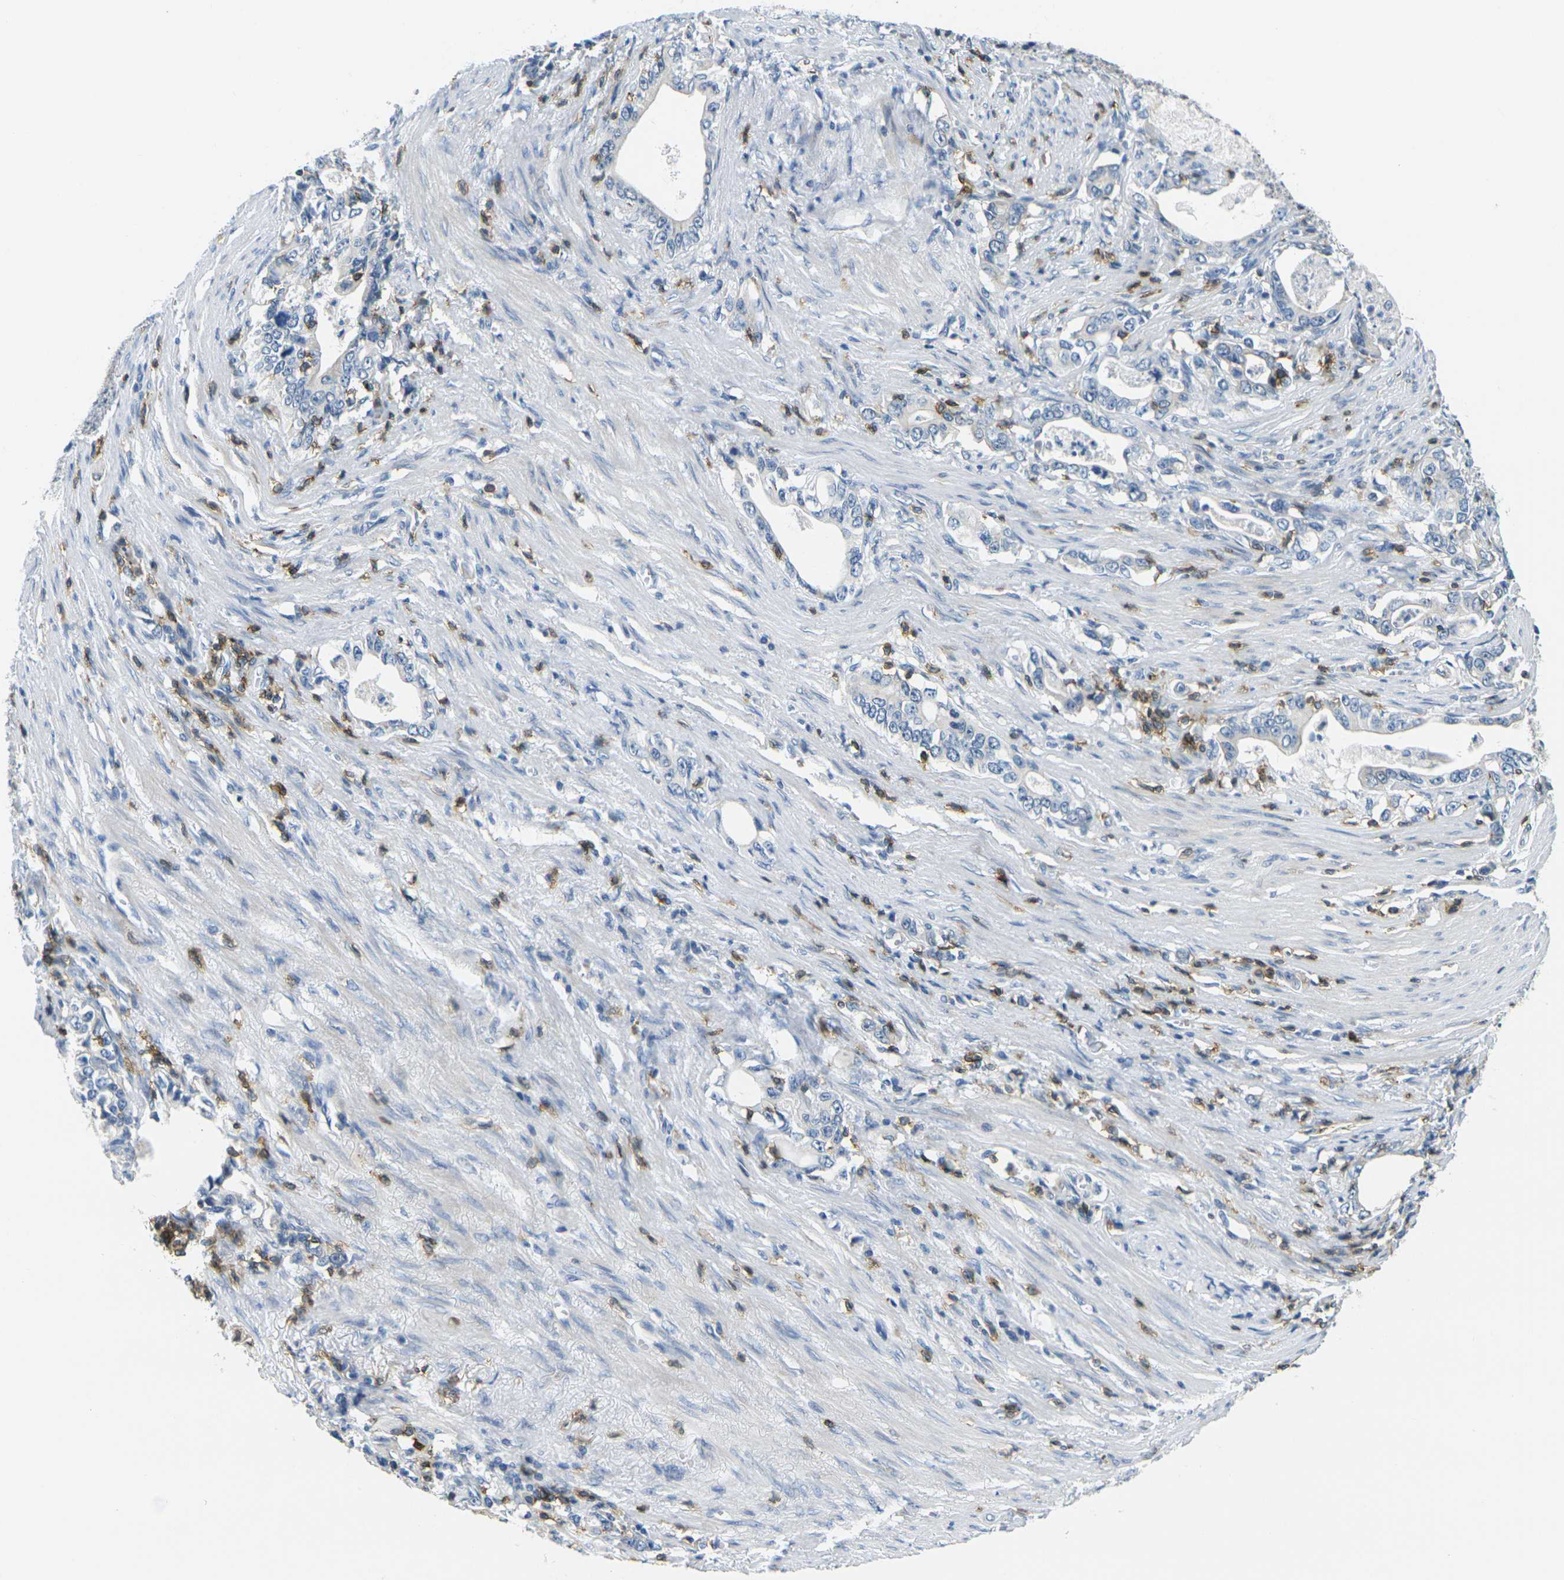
{"staining": {"intensity": "negative", "quantity": "none", "location": "none"}, "tissue": "stomach cancer", "cell_type": "Tumor cells", "image_type": "cancer", "snomed": [{"axis": "morphology", "description": "Adenocarcinoma, NOS"}, {"axis": "topography", "description": "Stomach, lower"}], "caption": "This is a image of immunohistochemistry staining of stomach cancer (adenocarcinoma), which shows no expression in tumor cells. (Immunohistochemistry (ihc), brightfield microscopy, high magnification).", "gene": "CD3D", "patient": {"sex": "female", "age": 72}}